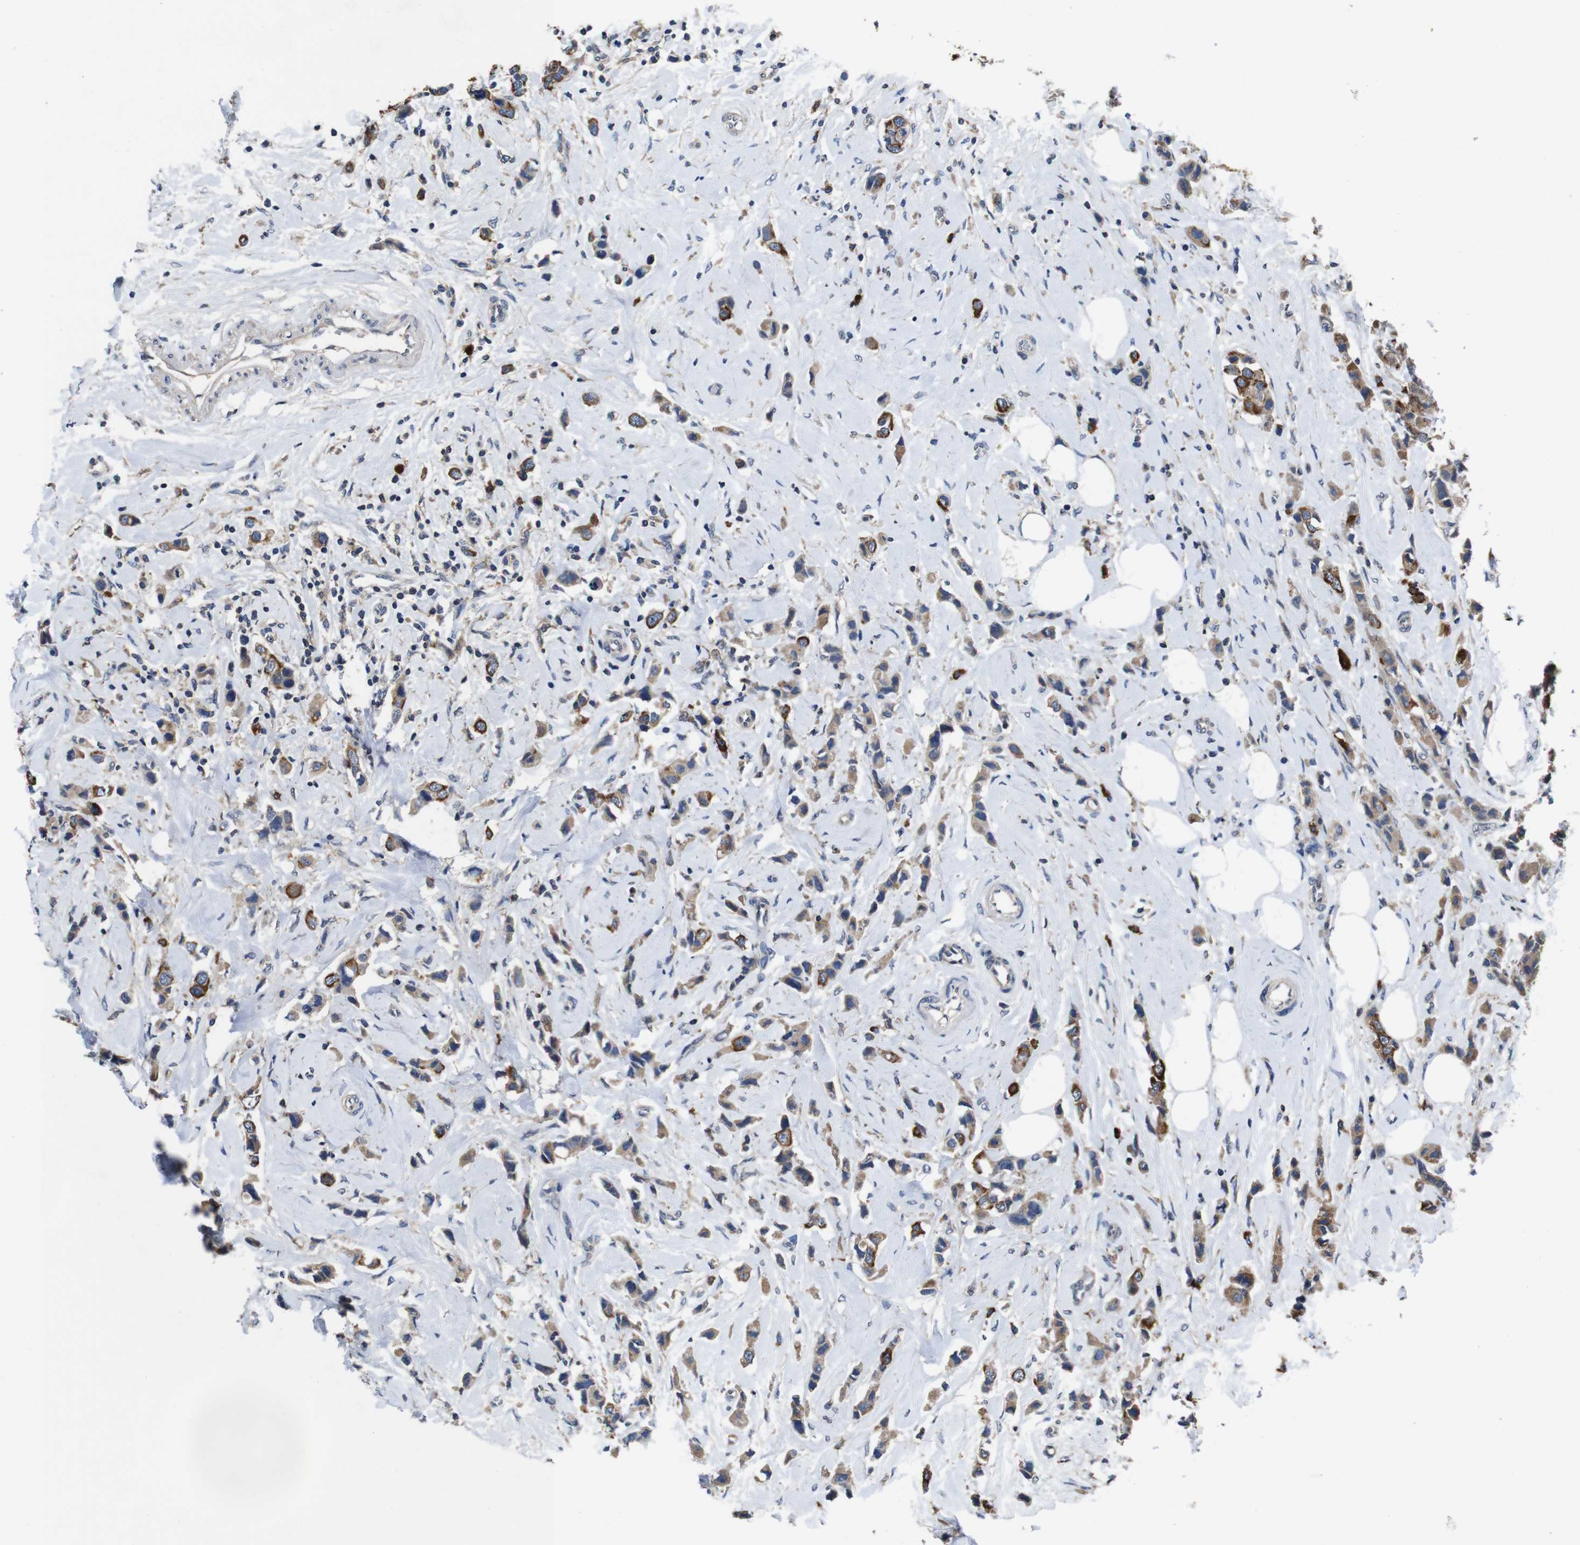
{"staining": {"intensity": "strong", "quantity": ">75%", "location": "cytoplasmic/membranous"}, "tissue": "breast cancer", "cell_type": "Tumor cells", "image_type": "cancer", "snomed": [{"axis": "morphology", "description": "Normal tissue, NOS"}, {"axis": "morphology", "description": "Duct carcinoma"}, {"axis": "topography", "description": "Breast"}], "caption": "Immunohistochemistry (IHC) histopathology image of neoplastic tissue: human breast intraductal carcinoma stained using immunohistochemistry (IHC) exhibits high levels of strong protein expression localized specifically in the cytoplasmic/membranous of tumor cells, appearing as a cytoplasmic/membranous brown color.", "gene": "GLIPR1", "patient": {"sex": "female", "age": 50}}